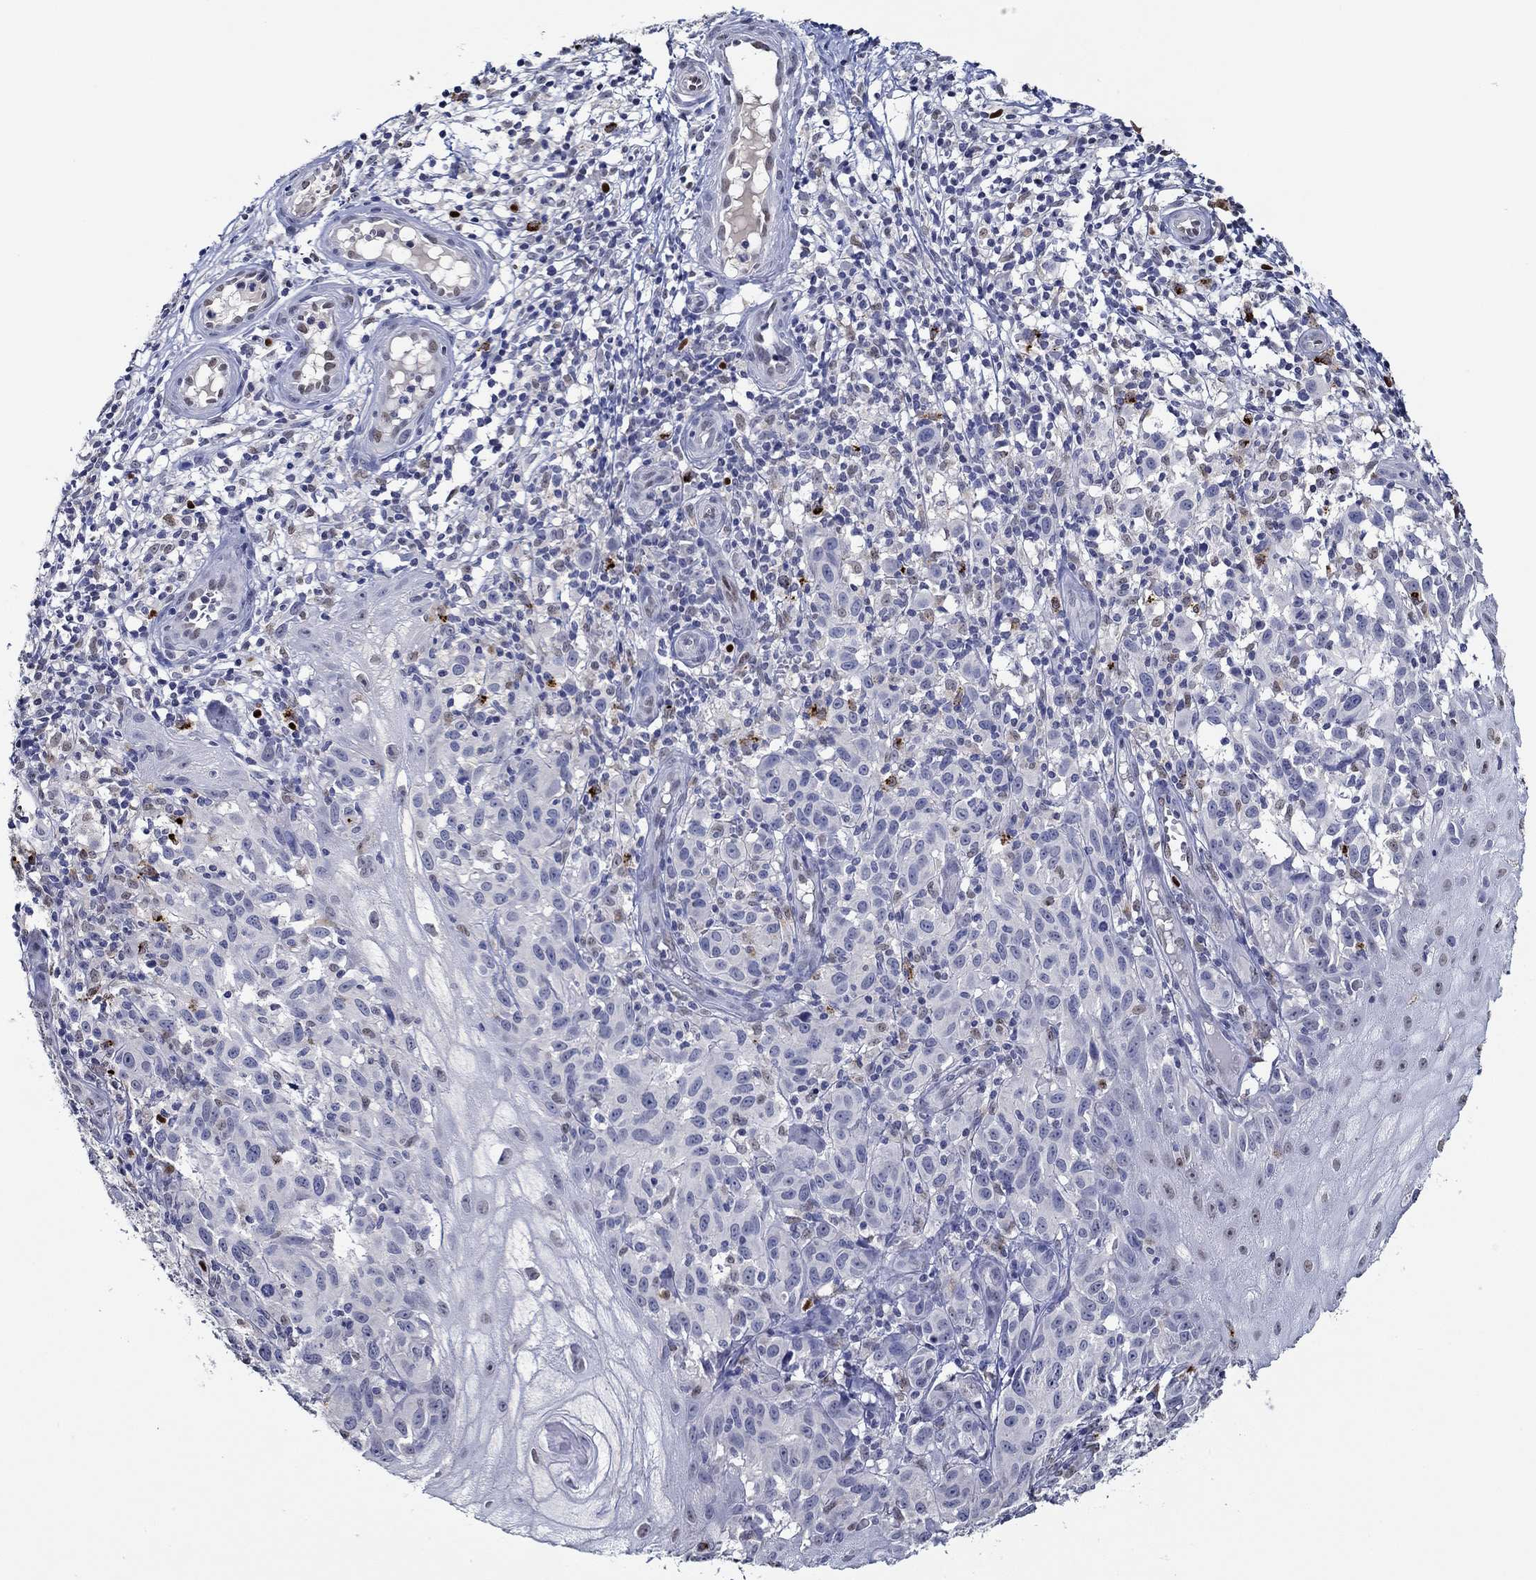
{"staining": {"intensity": "negative", "quantity": "none", "location": "none"}, "tissue": "melanoma", "cell_type": "Tumor cells", "image_type": "cancer", "snomed": [{"axis": "morphology", "description": "Malignant melanoma, NOS"}, {"axis": "topography", "description": "Skin"}], "caption": "Melanoma was stained to show a protein in brown. There is no significant staining in tumor cells.", "gene": "GATA2", "patient": {"sex": "female", "age": 53}}